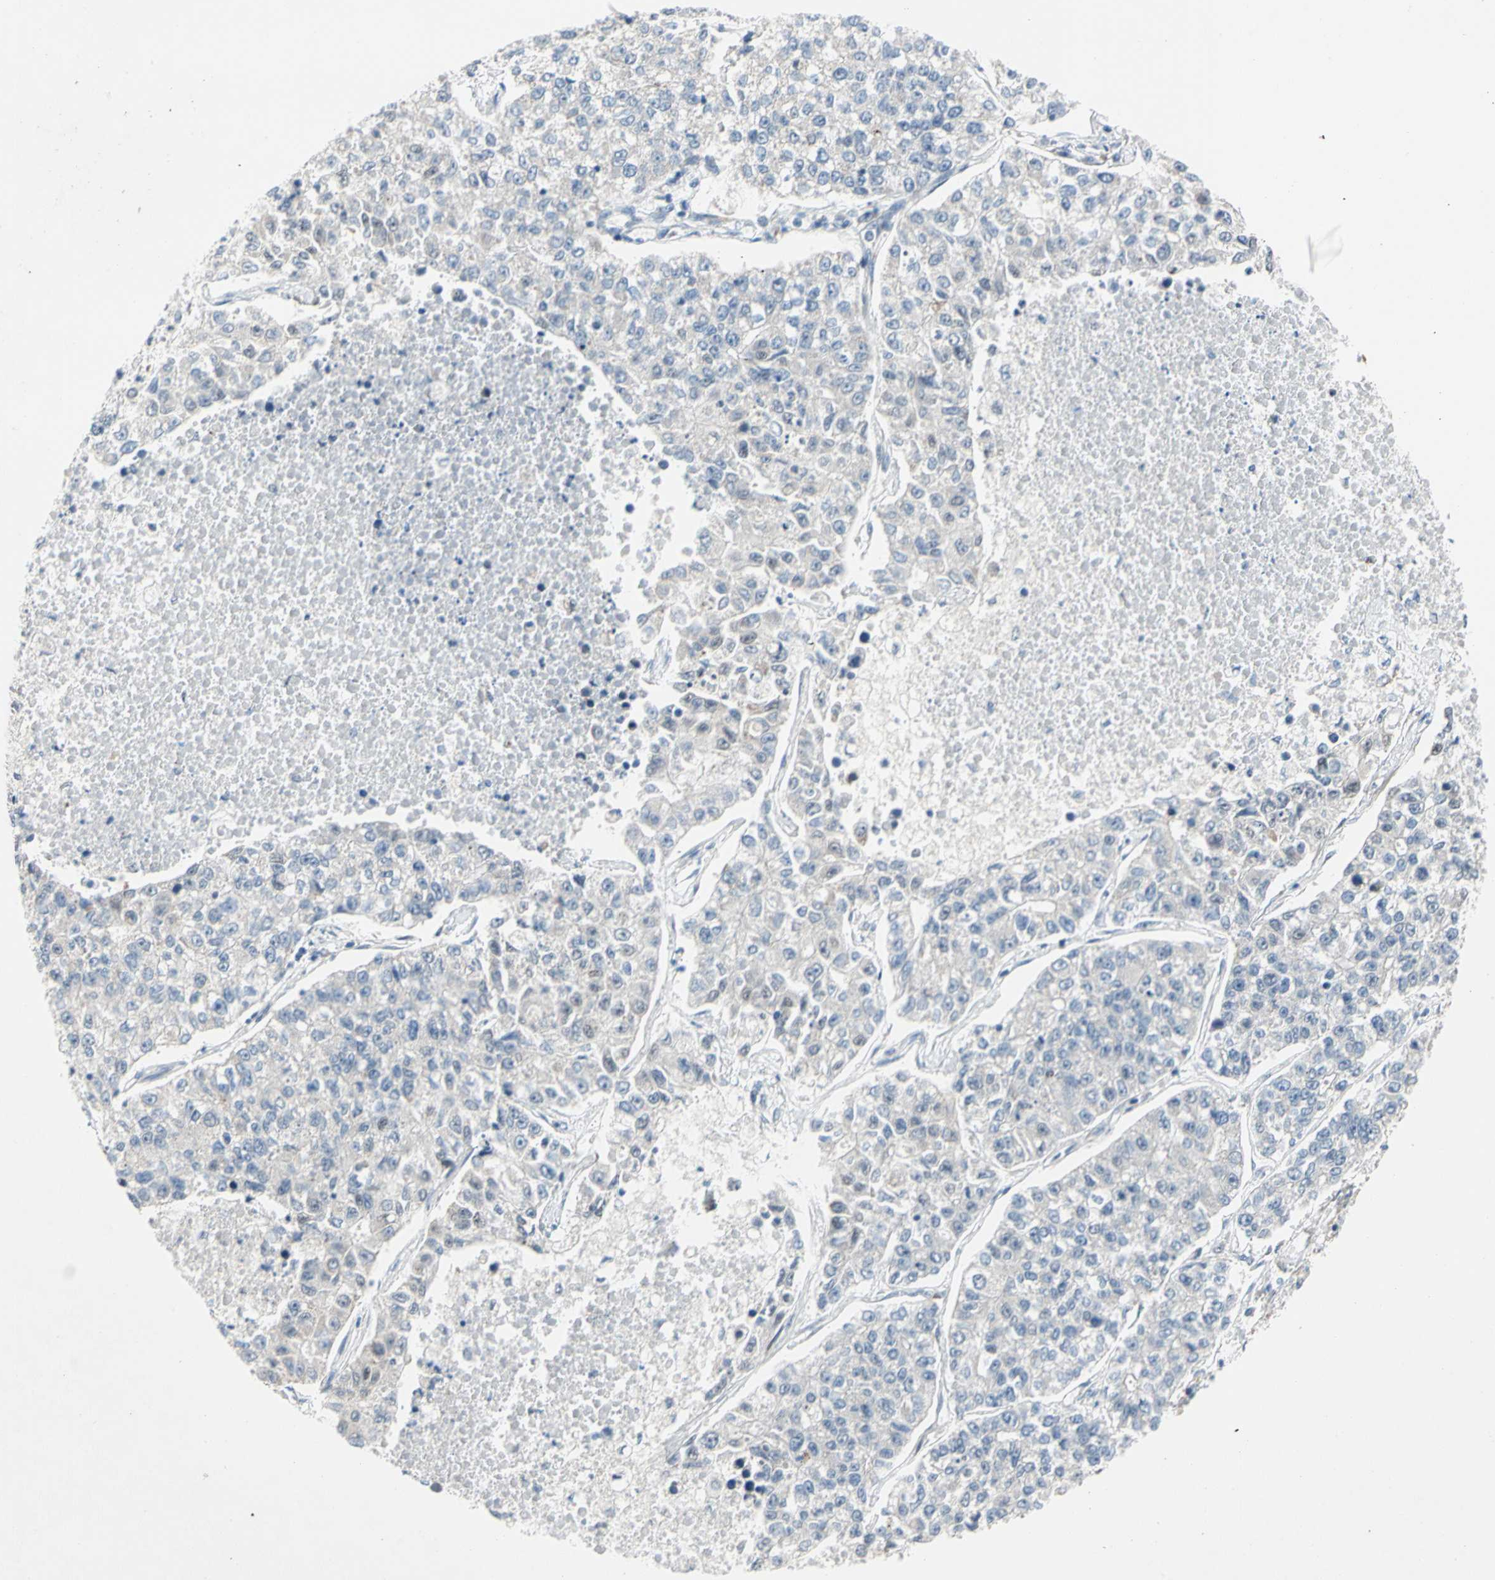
{"staining": {"intensity": "negative", "quantity": "none", "location": "none"}, "tissue": "lung cancer", "cell_type": "Tumor cells", "image_type": "cancer", "snomed": [{"axis": "morphology", "description": "Adenocarcinoma, NOS"}, {"axis": "topography", "description": "Lung"}], "caption": "High power microscopy image of an immunohistochemistry (IHC) photomicrograph of lung cancer, revealing no significant staining in tumor cells.", "gene": "MARK1", "patient": {"sex": "male", "age": 49}}